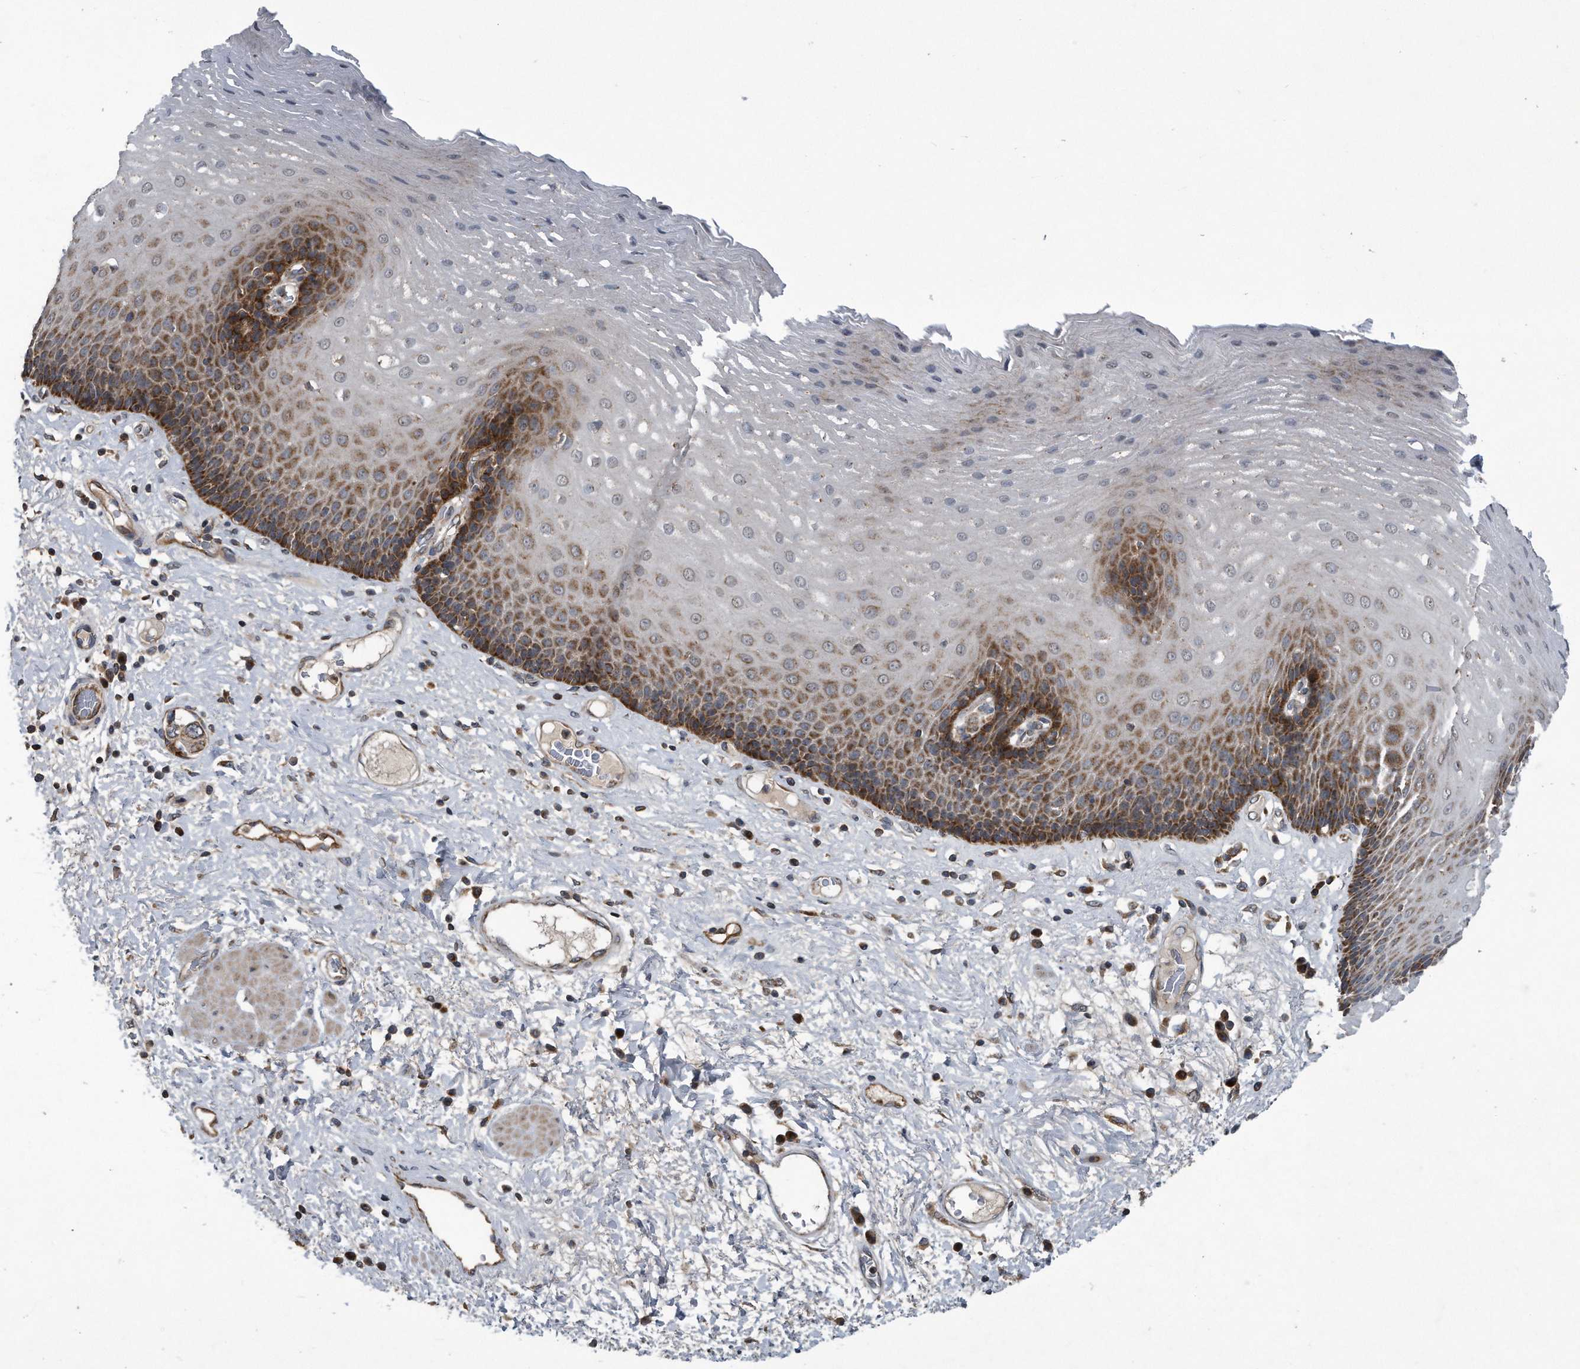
{"staining": {"intensity": "strong", "quantity": "25%-75%", "location": "cytoplasmic/membranous"}, "tissue": "esophagus", "cell_type": "Squamous epithelial cells", "image_type": "normal", "snomed": [{"axis": "morphology", "description": "Normal tissue, NOS"}, {"axis": "morphology", "description": "Adenocarcinoma, NOS"}, {"axis": "topography", "description": "Esophagus"}], "caption": "Human esophagus stained for a protein (brown) demonstrates strong cytoplasmic/membranous positive staining in about 25%-75% of squamous epithelial cells.", "gene": "LYRM4", "patient": {"sex": "male", "age": 62}}